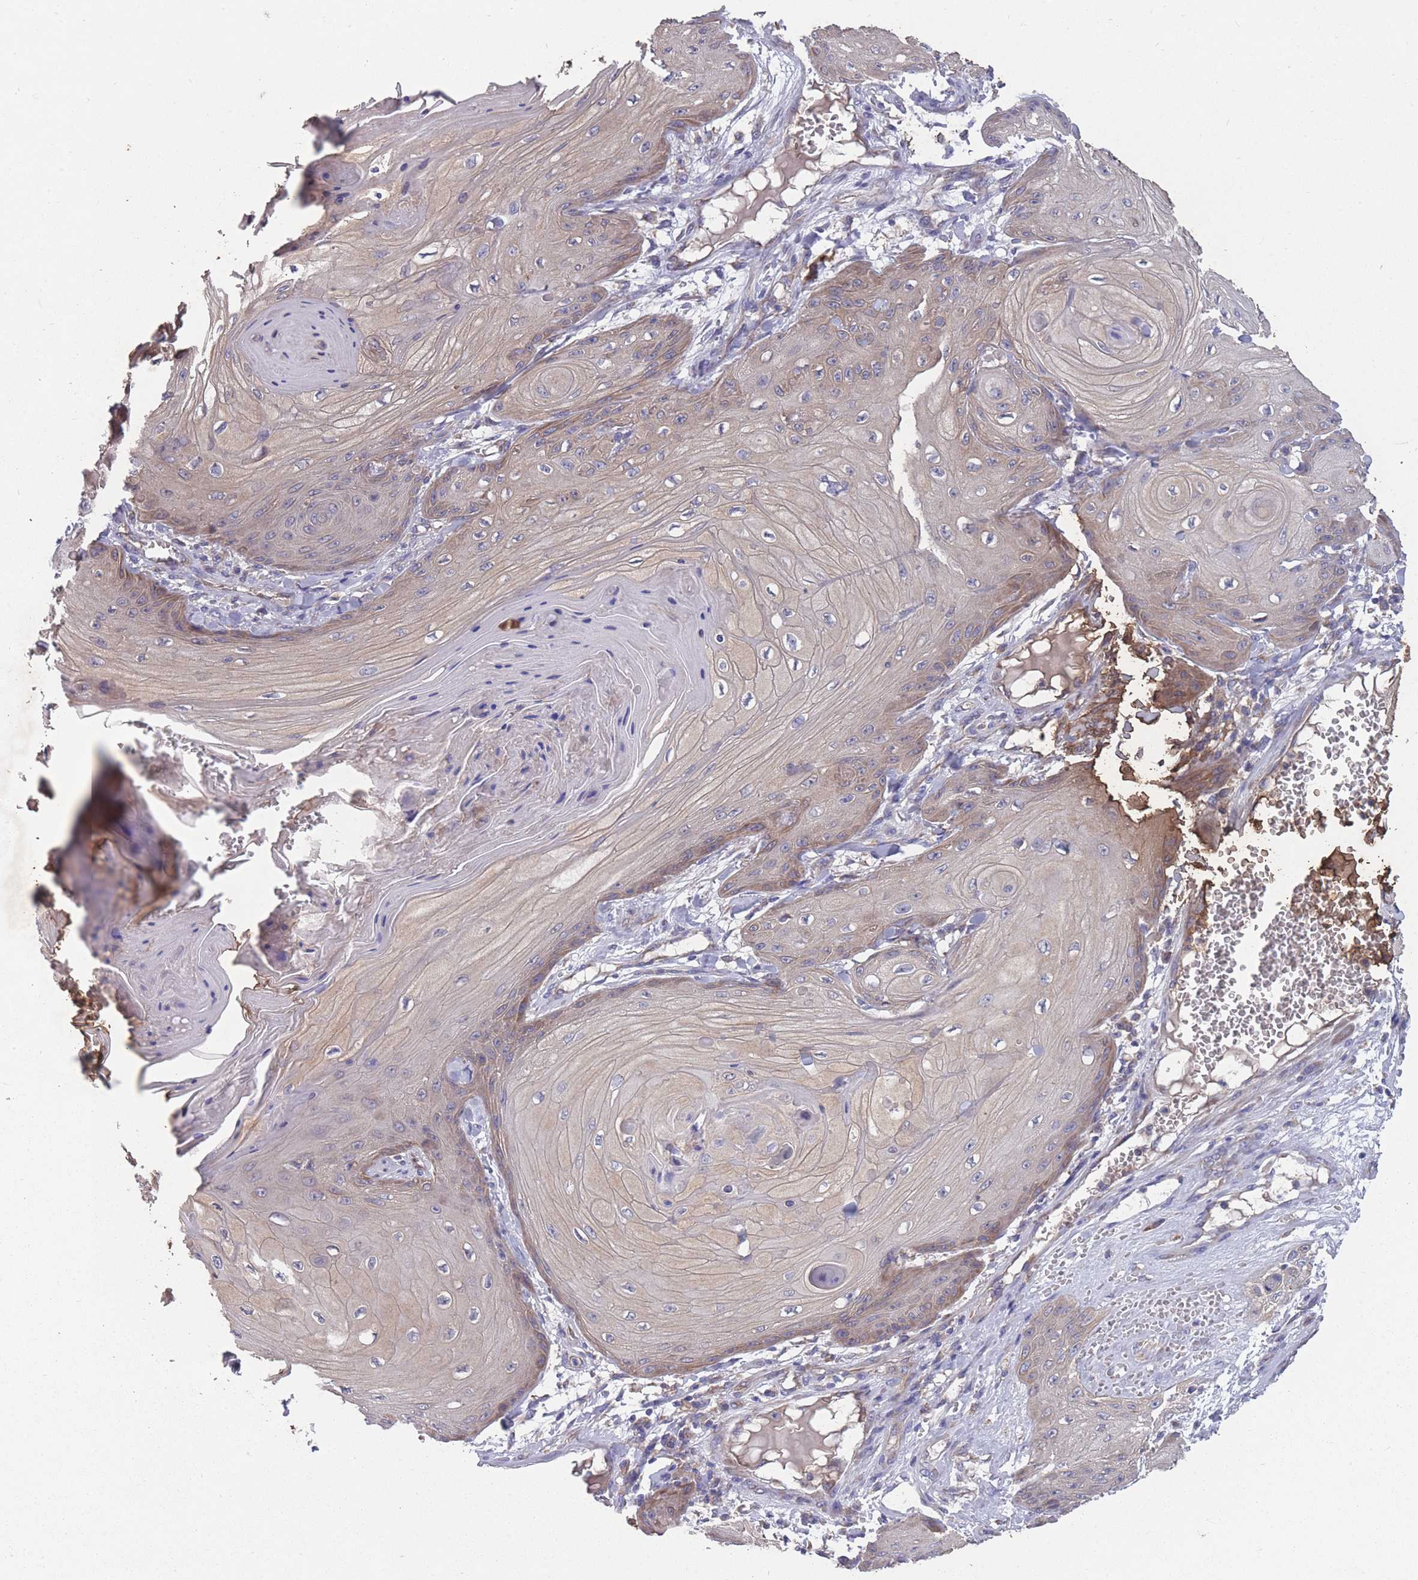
{"staining": {"intensity": "weak", "quantity": "25%-75%", "location": "cytoplasmic/membranous"}, "tissue": "skin cancer", "cell_type": "Tumor cells", "image_type": "cancer", "snomed": [{"axis": "morphology", "description": "Squamous cell carcinoma, NOS"}, {"axis": "topography", "description": "Skin"}], "caption": "Brown immunohistochemical staining in skin squamous cell carcinoma displays weak cytoplasmic/membranous staining in approximately 25%-75% of tumor cells.", "gene": "STIM2", "patient": {"sex": "male", "age": 74}}